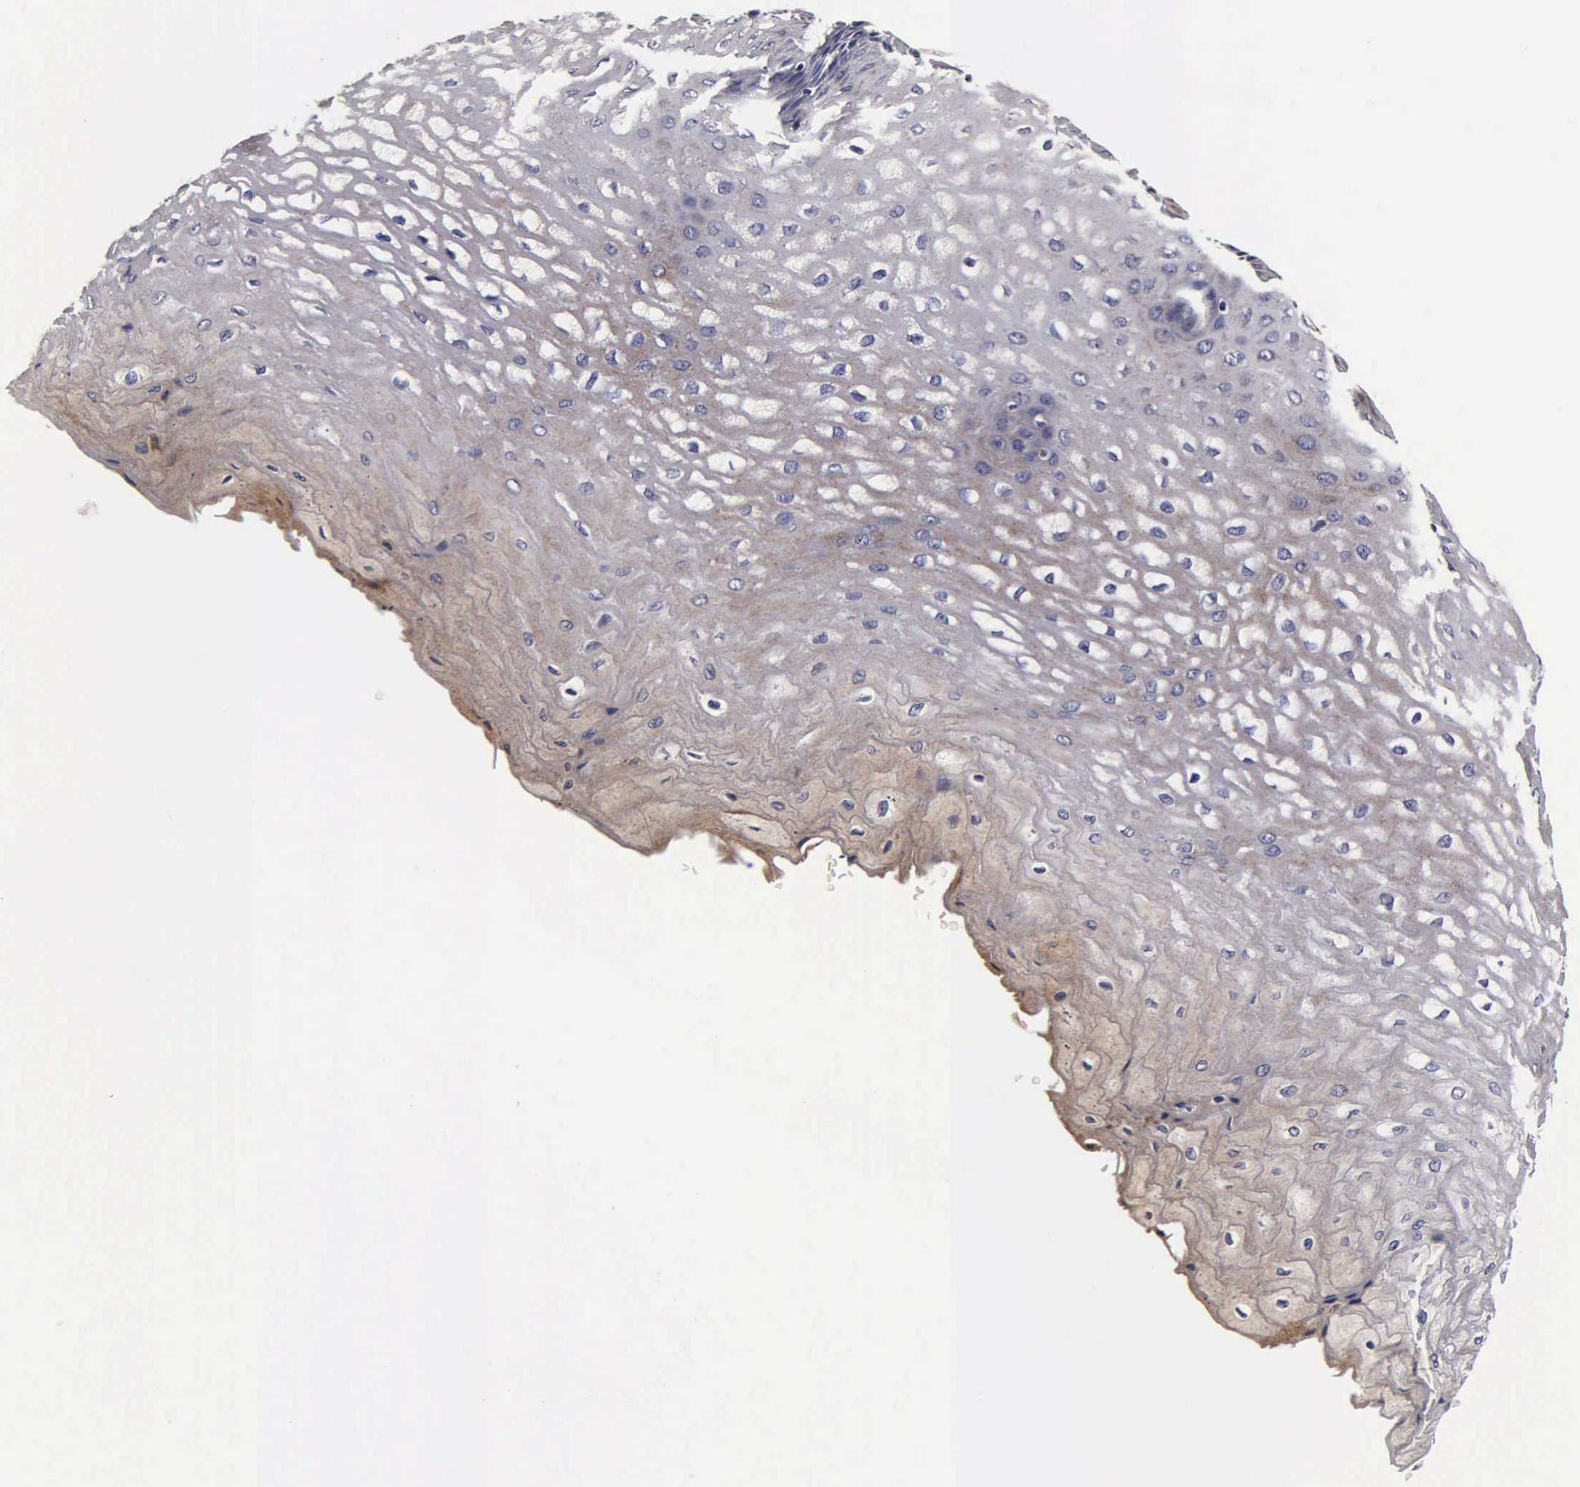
{"staining": {"intensity": "weak", "quantity": "25%-75%", "location": "cytoplasmic/membranous"}, "tissue": "esophagus", "cell_type": "Squamous epithelial cells", "image_type": "normal", "snomed": [{"axis": "morphology", "description": "Normal tissue, NOS"}, {"axis": "topography", "description": "Esophagus"}], "caption": "Squamous epithelial cells demonstrate low levels of weak cytoplasmic/membranous positivity in about 25%-75% of cells in benign human esophagus.", "gene": "CST3", "patient": {"sex": "male", "age": 70}}